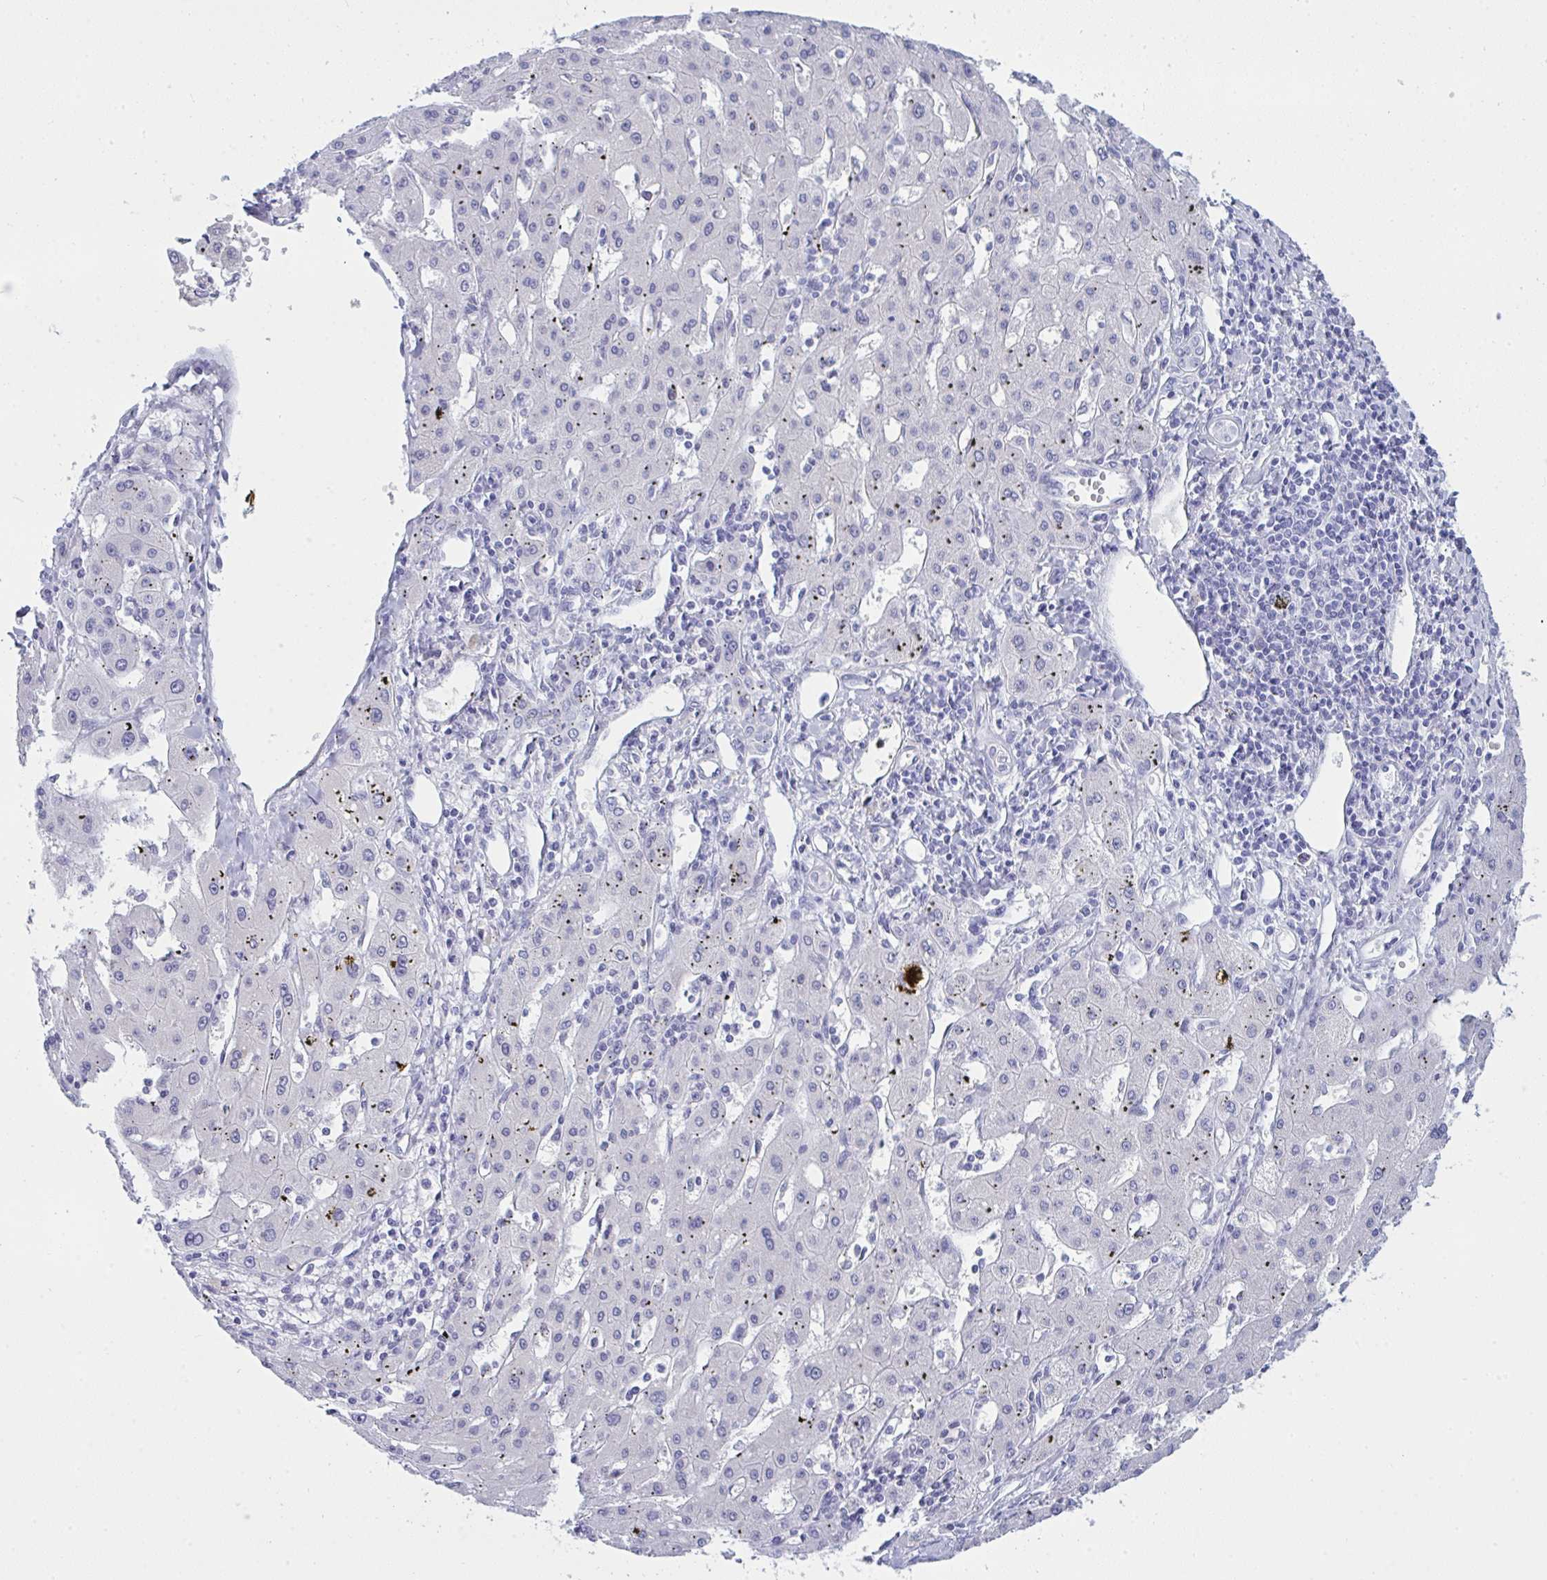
{"staining": {"intensity": "negative", "quantity": "none", "location": "none"}, "tissue": "liver cancer", "cell_type": "Tumor cells", "image_type": "cancer", "snomed": [{"axis": "morphology", "description": "Carcinoma, Hepatocellular, NOS"}, {"axis": "topography", "description": "Liver"}], "caption": "Human liver cancer stained for a protein using IHC exhibits no expression in tumor cells.", "gene": "PRDM9", "patient": {"sex": "male", "age": 72}}